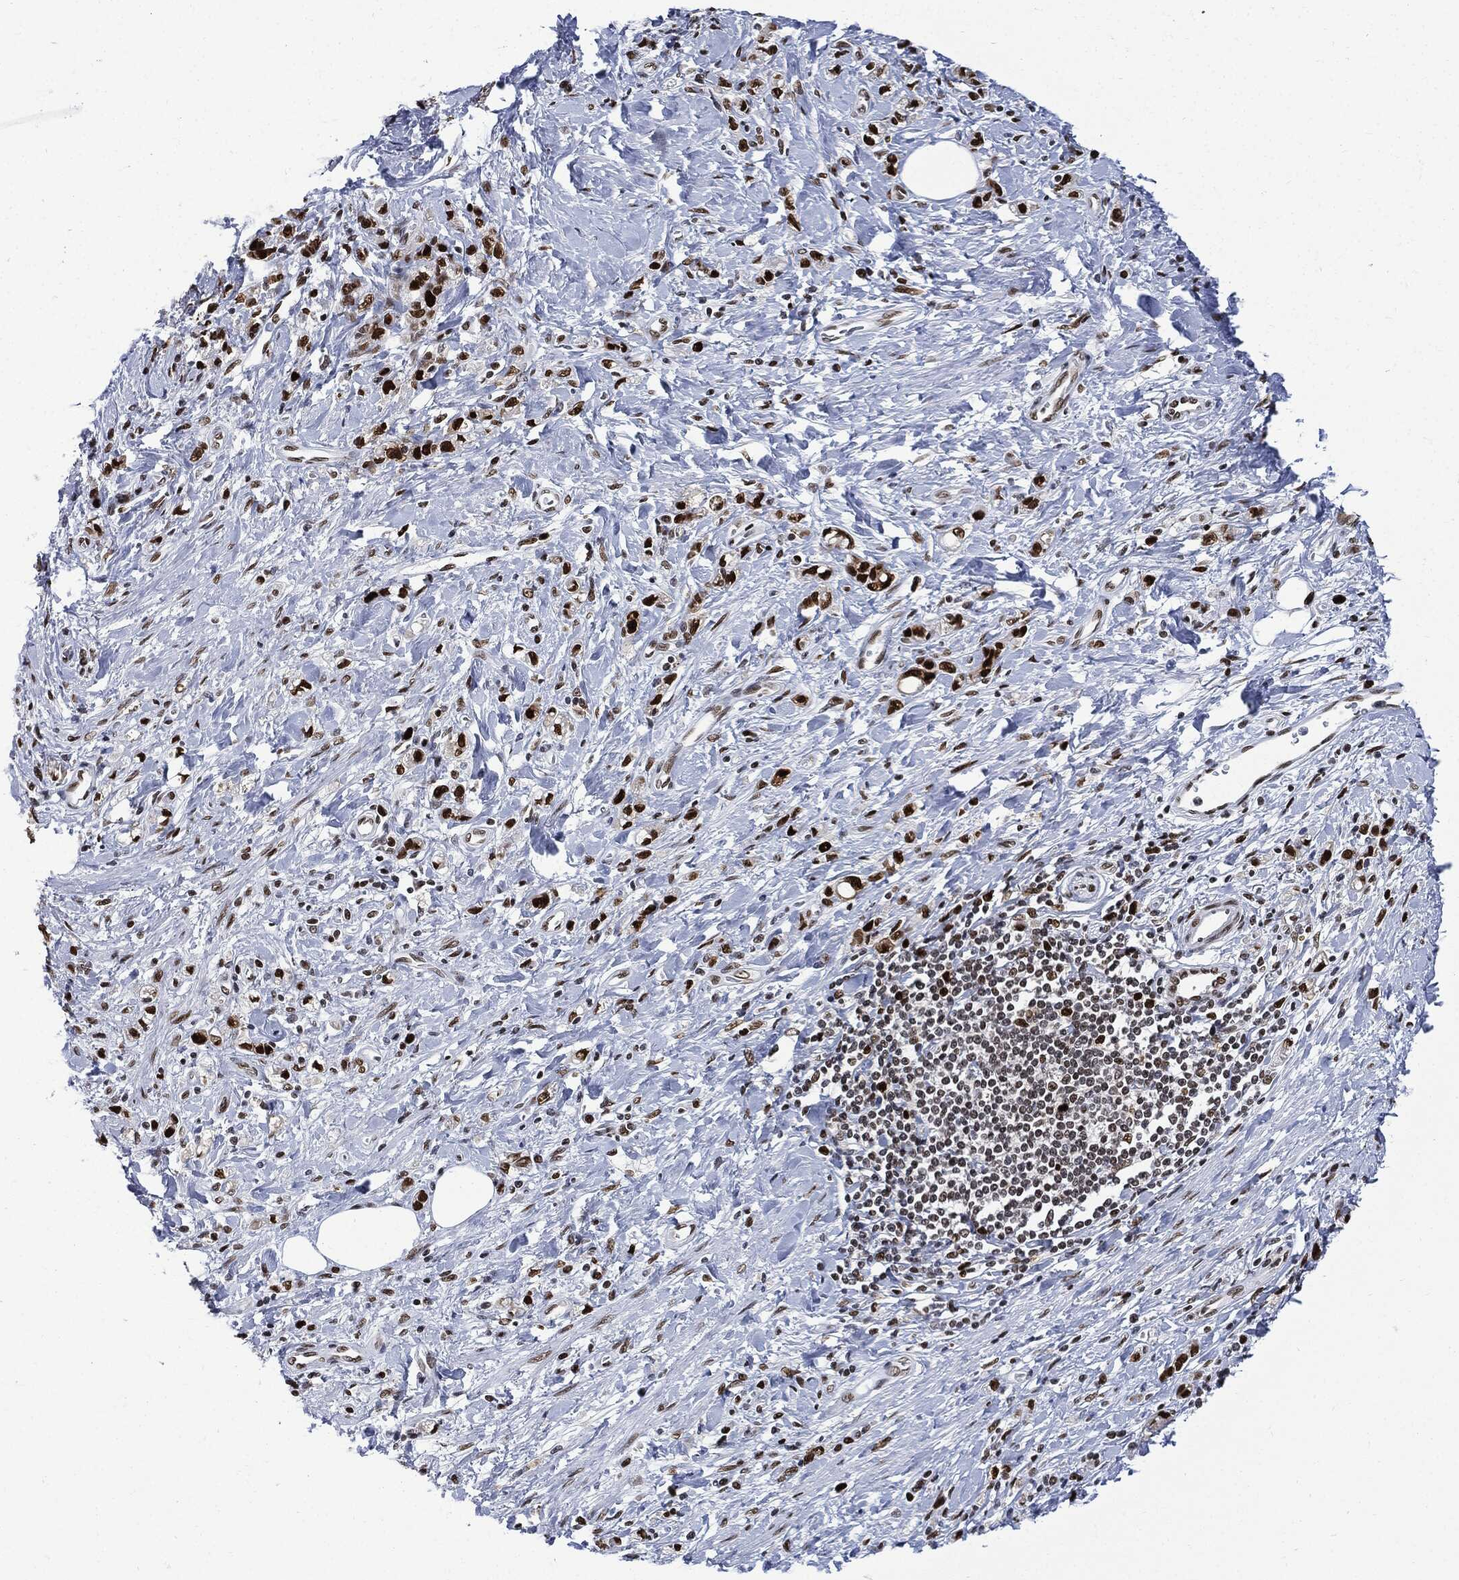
{"staining": {"intensity": "strong", "quantity": ">75%", "location": "nuclear"}, "tissue": "stomach cancer", "cell_type": "Tumor cells", "image_type": "cancer", "snomed": [{"axis": "morphology", "description": "Adenocarcinoma, NOS"}, {"axis": "topography", "description": "Stomach"}], "caption": "Stomach cancer was stained to show a protein in brown. There is high levels of strong nuclear staining in approximately >75% of tumor cells. (Stains: DAB (3,3'-diaminobenzidine) in brown, nuclei in blue, Microscopy: brightfield microscopy at high magnification).", "gene": "PCNA", "patient": {"sex": "male", "age": 77}}